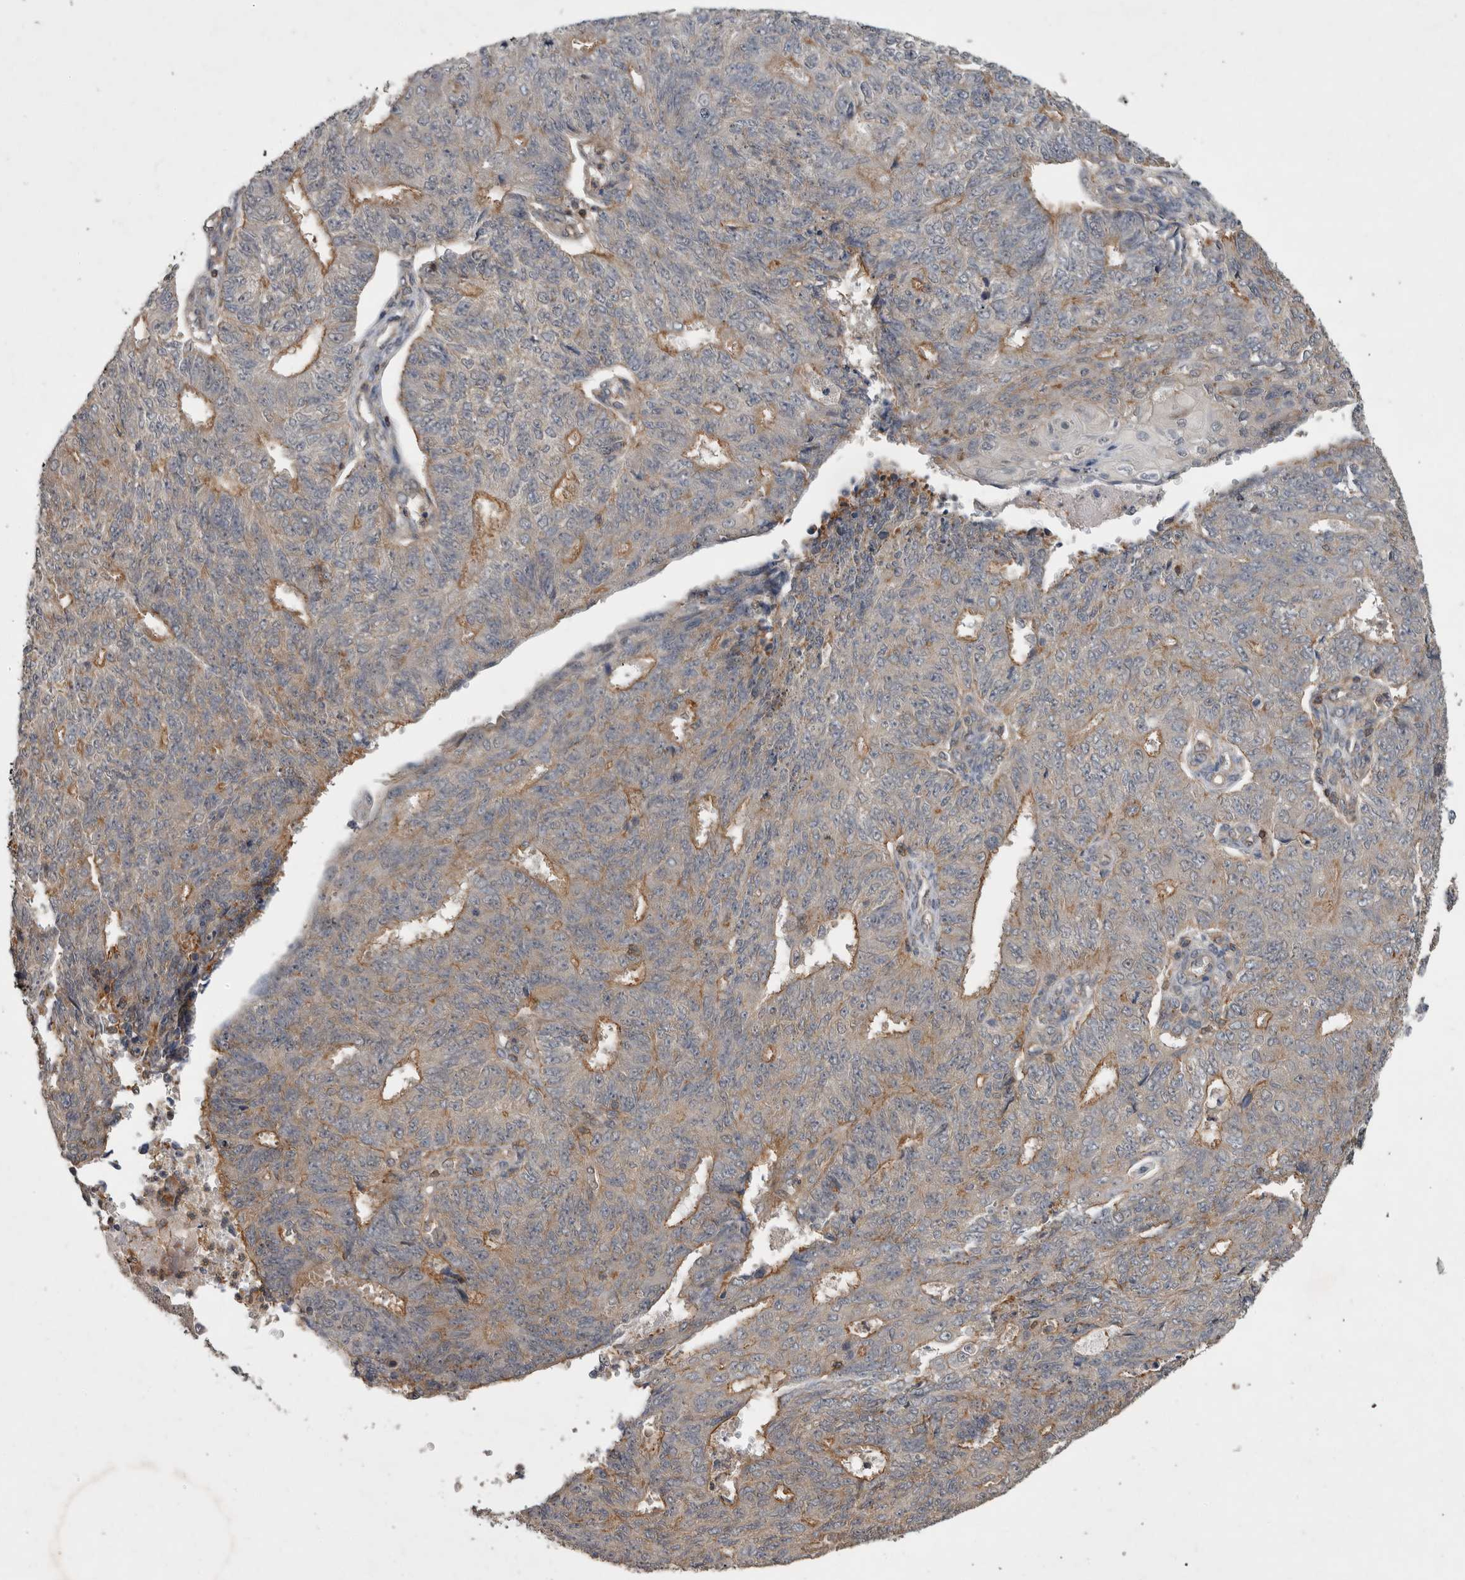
{"staining": {"intensity": "moderate", "quantity": "<25%", "location": "cytoplasmic/membranous"}, "tissue": "endometrial cancer", "cell_type": "Tumor cells", "image_type": "cancer", "snomed": [{"axis": "morphology", "description": "Adenocarcinoma, NOS"}, {"axis": "topography", "description": "Endometrium"}], "caption": "An image of human endometrial cancer stained for a protein demonstrates moderate cytoplasmic/membranous brown staining in tumor cells.", "gene": "SPATA48", "patient": {"sex": "female", "age": 32}}